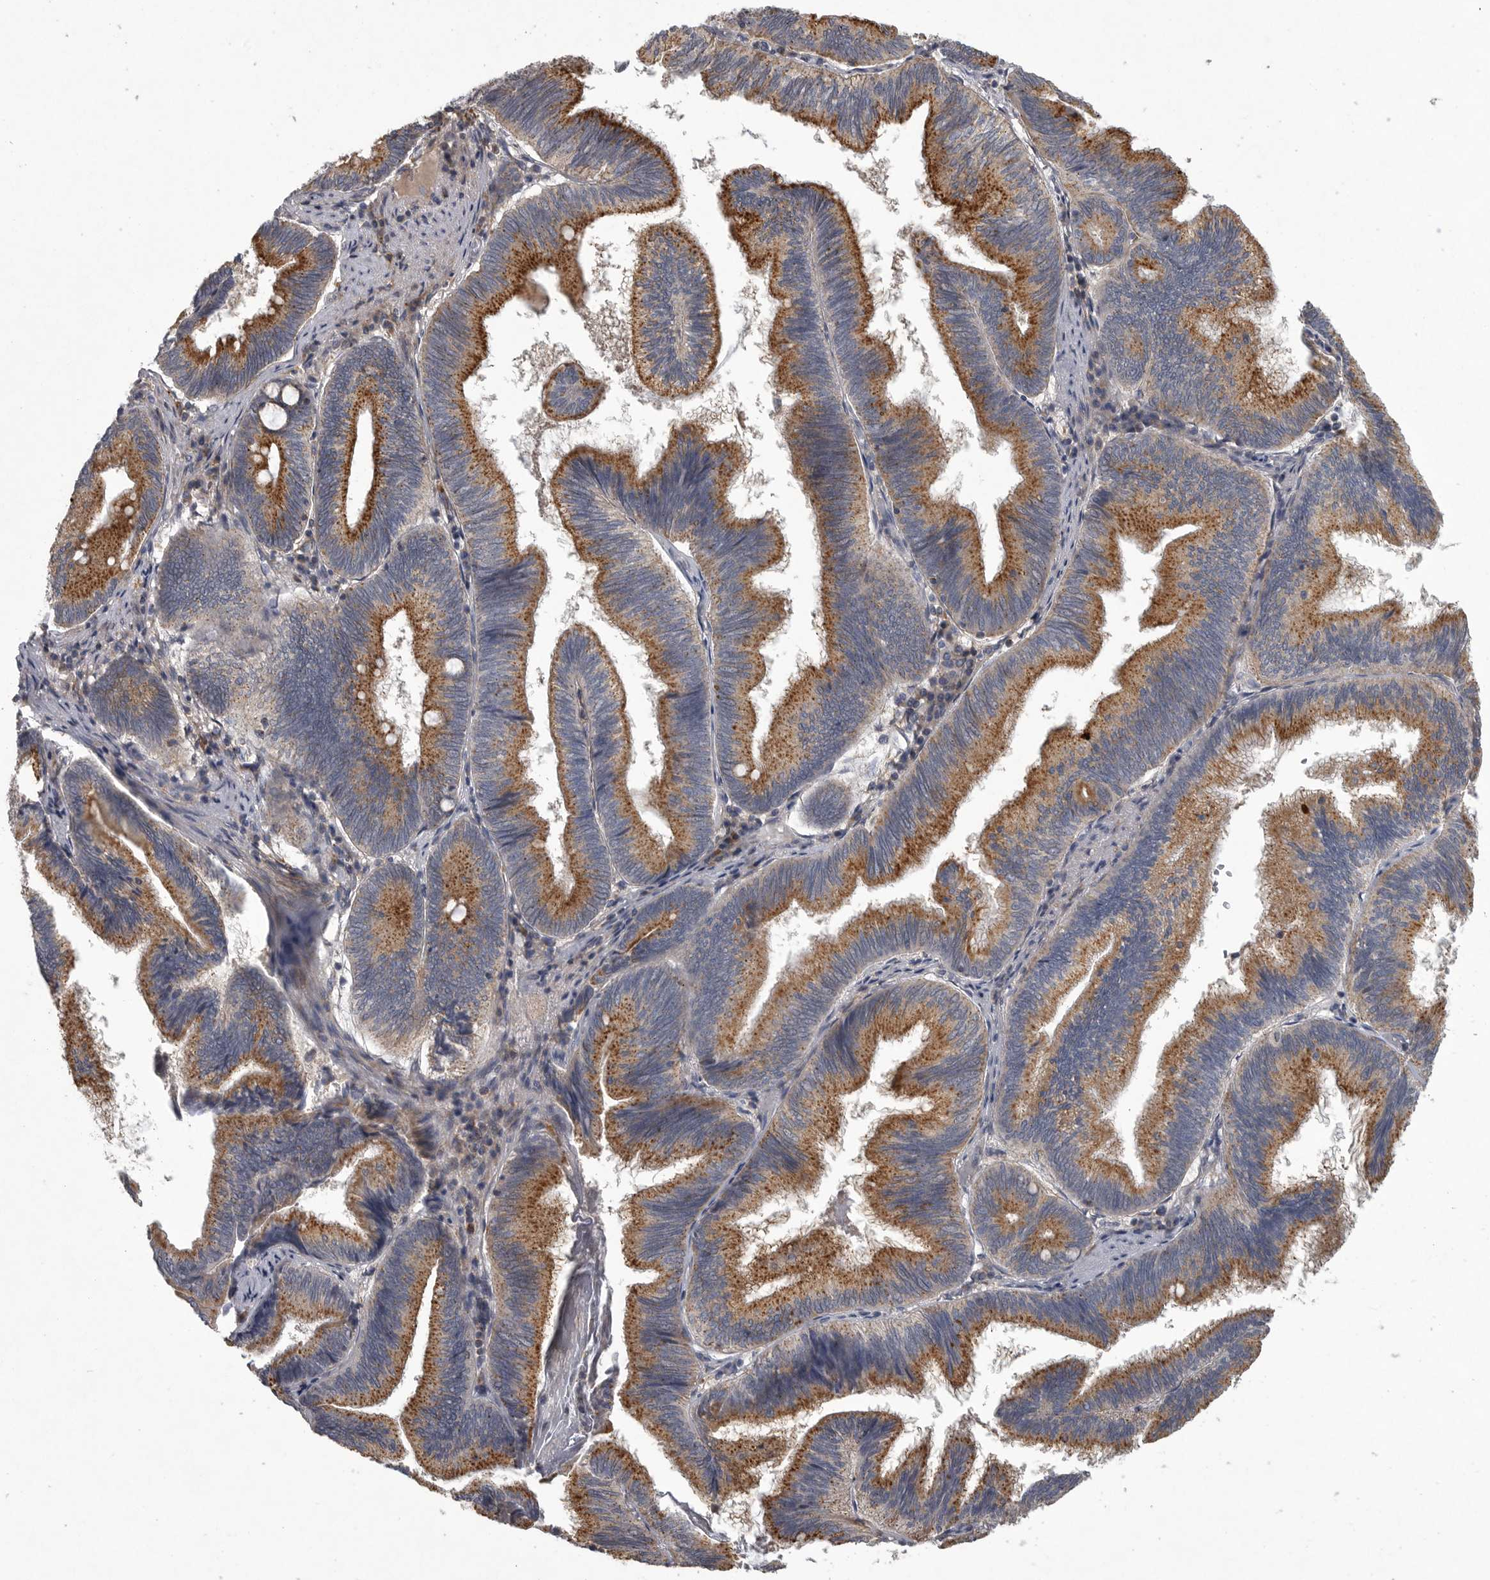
{"staining": {"intensity": "strong", "quantity": ">75%", "location": "cytoplasmic/membranous"}, "tissue": "pancreatic cancer", "cell_type": "Tumor cells", "image_type": "cancer", "snomed": [{"axis": "morphology", "description": "Adenocarcinoma, NOS"}, {"axis": "topography", "description": "Pancreas"}], "caption": "Protein positivity by immunohistochemistry displays strong cytoplasmic/membranous staining in about >75% of tumor cells in pancreatic cancer.", "gene": "LAMTOR3", "patient": {"sex": "male", "age": 82}}